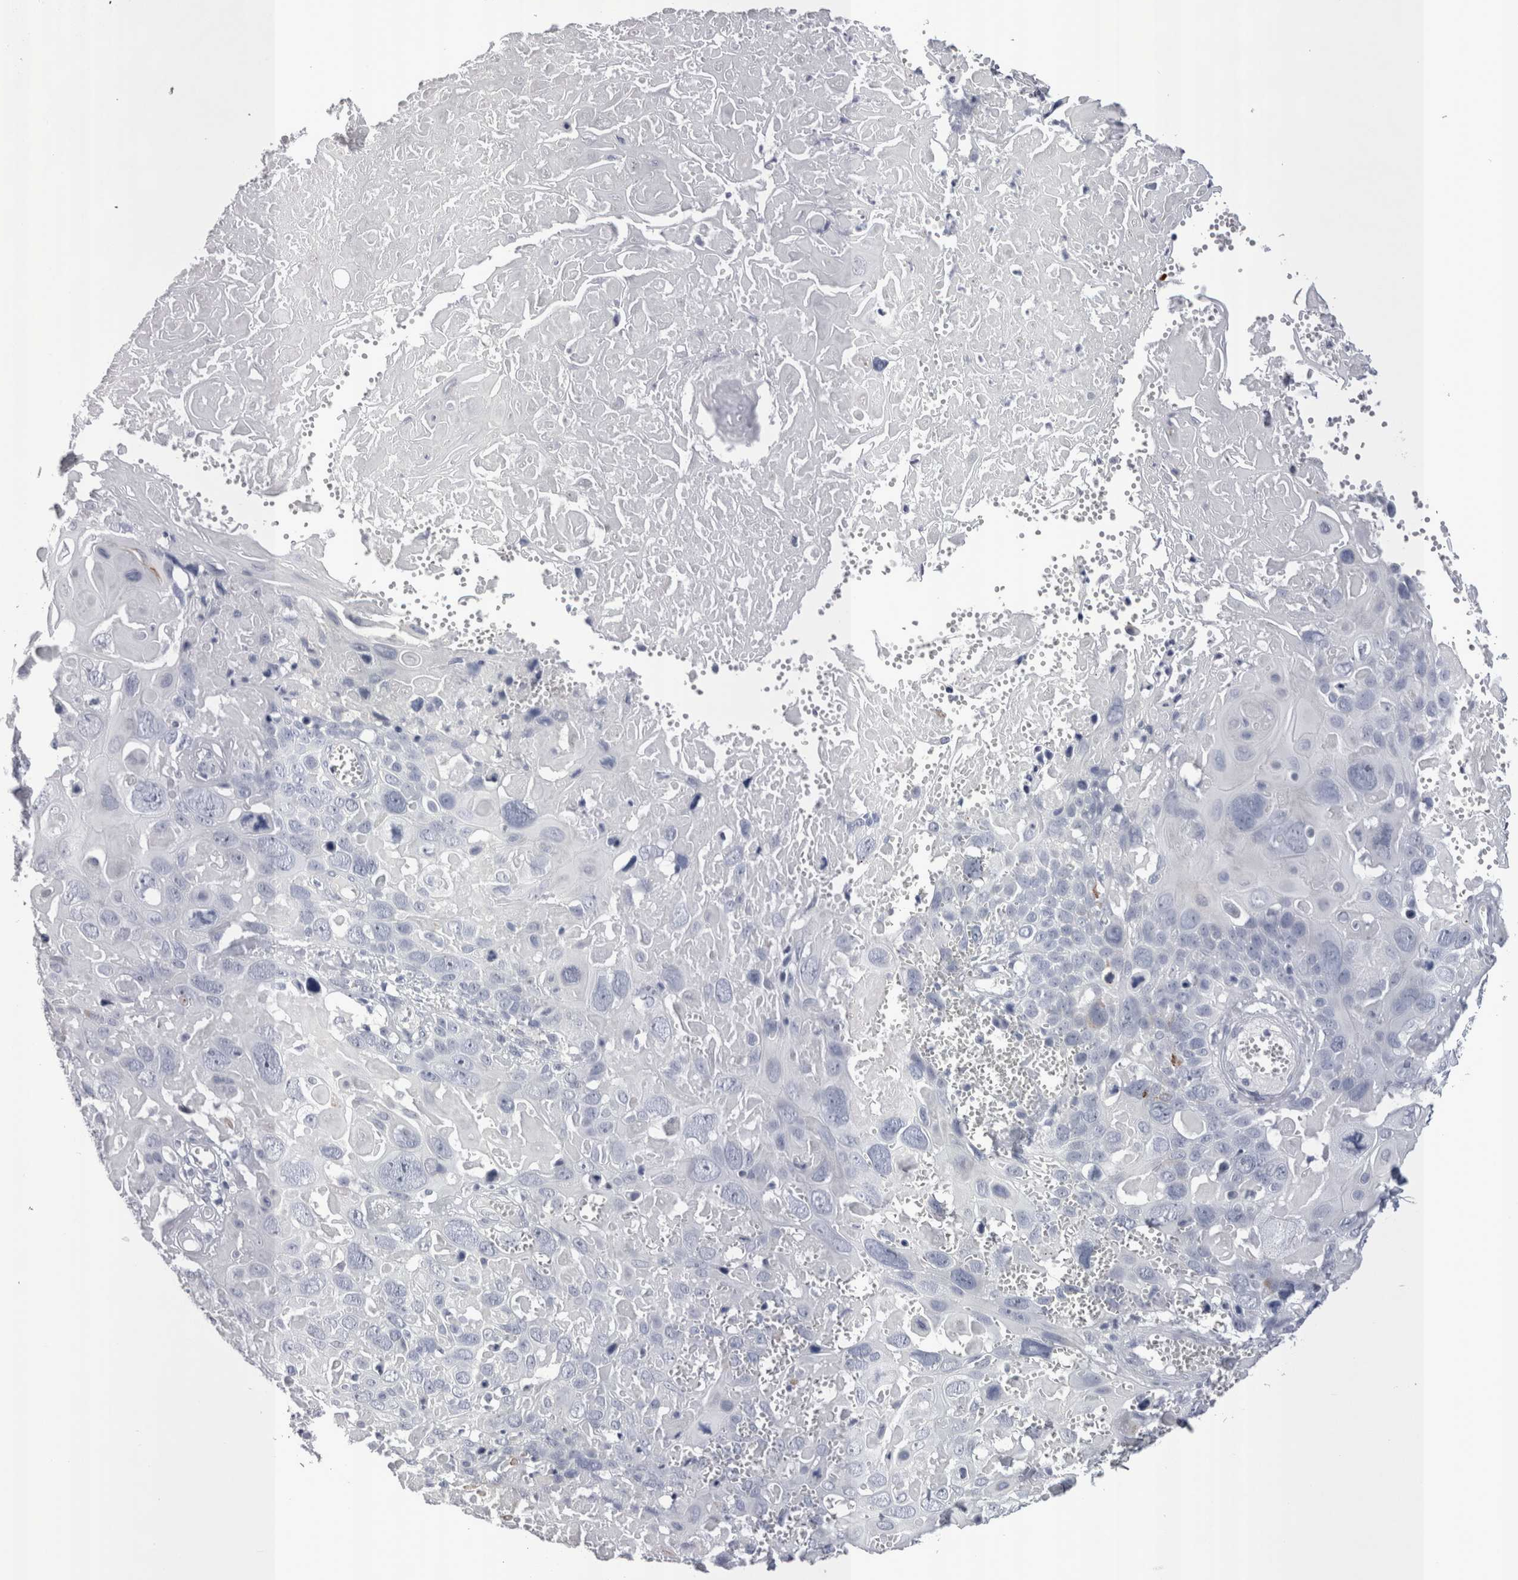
{"staining": {"intensity": "negative", "quantity": "none", "location": "none"}, "tissue": "cervical cancer", "cell_type": "Tumor cells", "image_type": "cancer", "snomed": [{"axis": "morphology", "description": "Squamous cell carcinoma, NOS"}, {"axis": "topography", "description": "Cervix"}], "caption": "A photomicrograph of cervical squamous cell carcinoma stained for a protein demonstrates no brown staining in tumor cells.", "gene": "PWP2", "patient": {"sex": "female", "age": 74}}